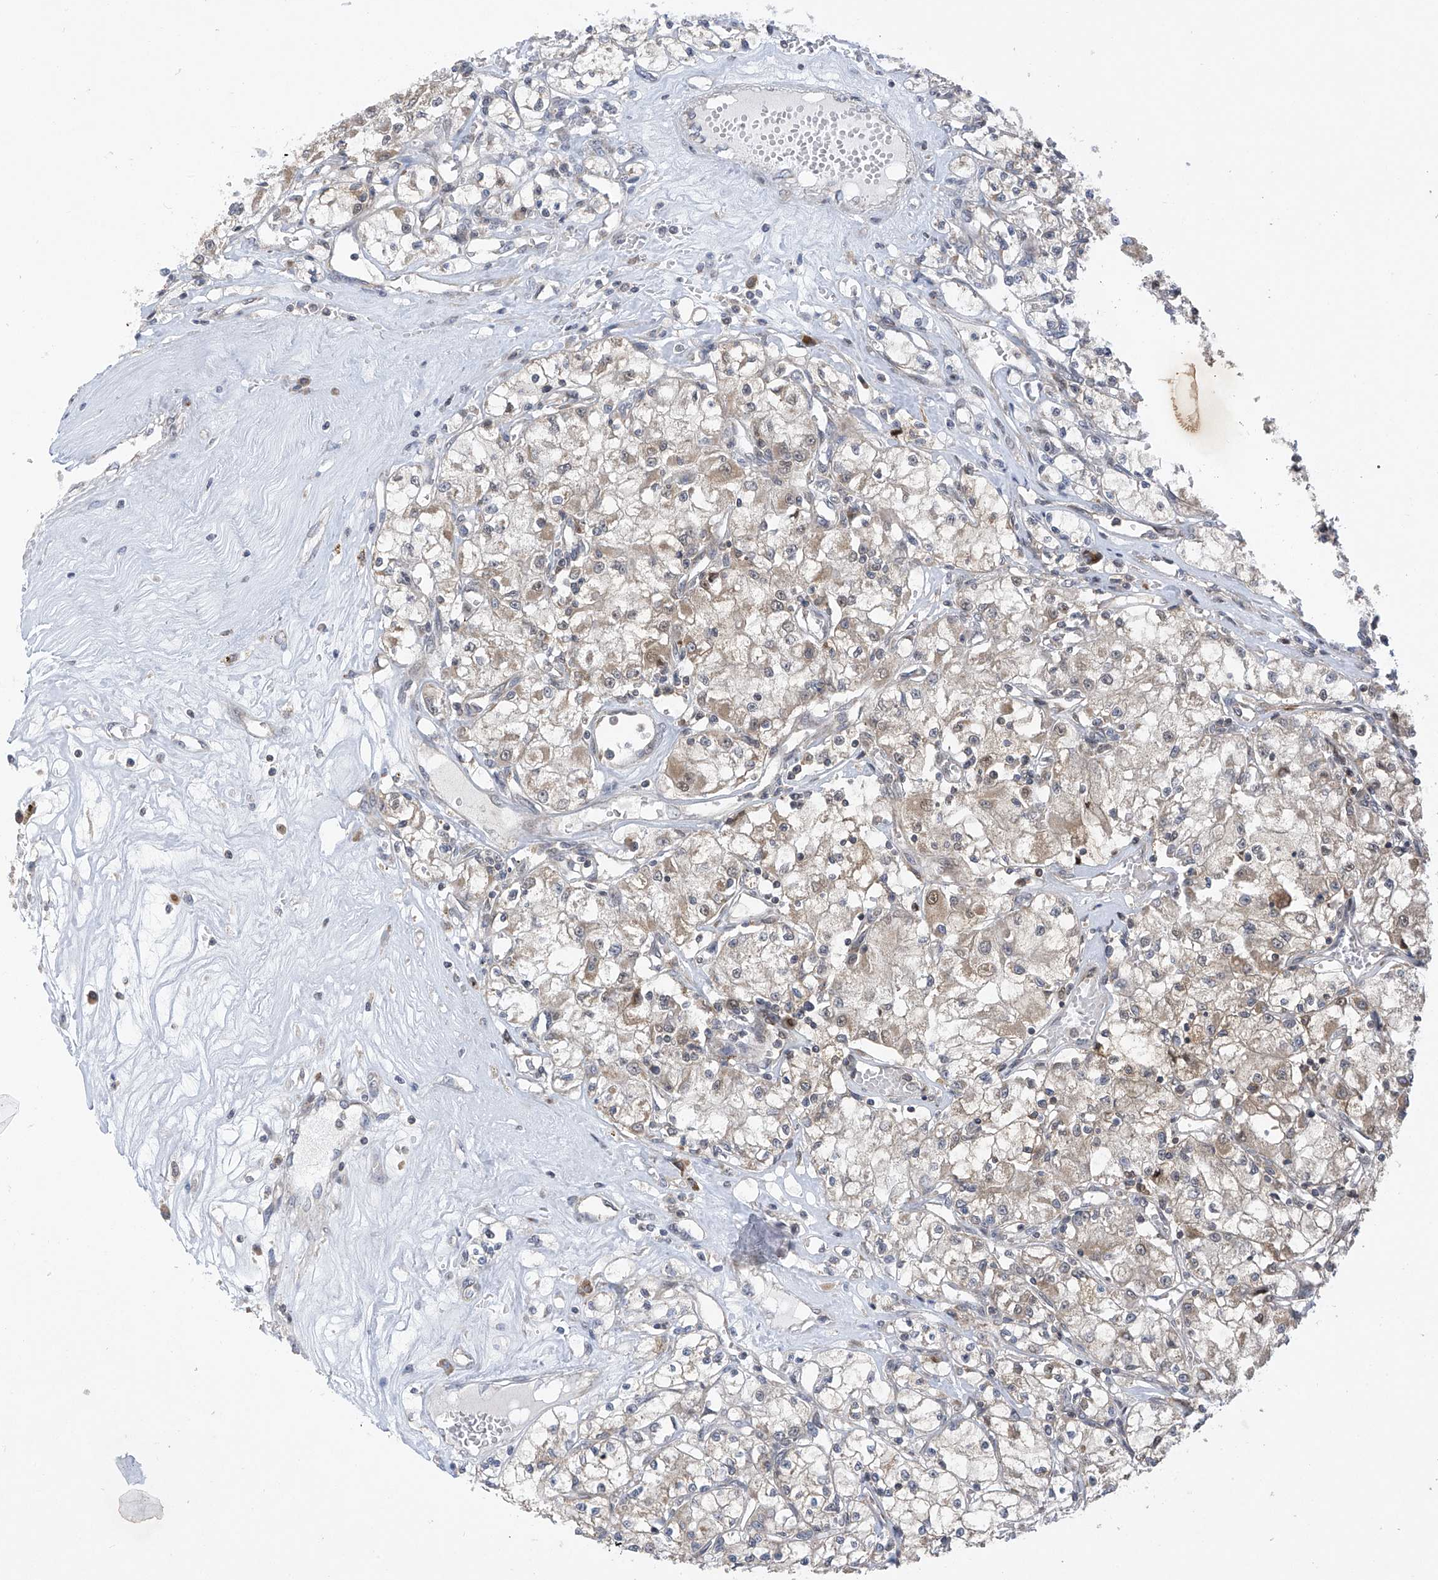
{"staining": {"intensity": "weak", "quantity": ">75%", "location": "cytoplasmic/membranous"}, "tissue": "renal cancer", "cell_type": "Tumor cells", "image_type": "cancer", "snomed": [{"axis": "morphology", "description": "Adenocarcinoma, NOS"}, {"axis": "topography", "description": "Kidney"}], "caption": "A photomicrograph of renal cancer stained for a protein displays weak cytoplasmic/membranous brown staining in tumor cells.", "gene": "SLCO4A1", "patient": {"sex": "female", "age": 59}}